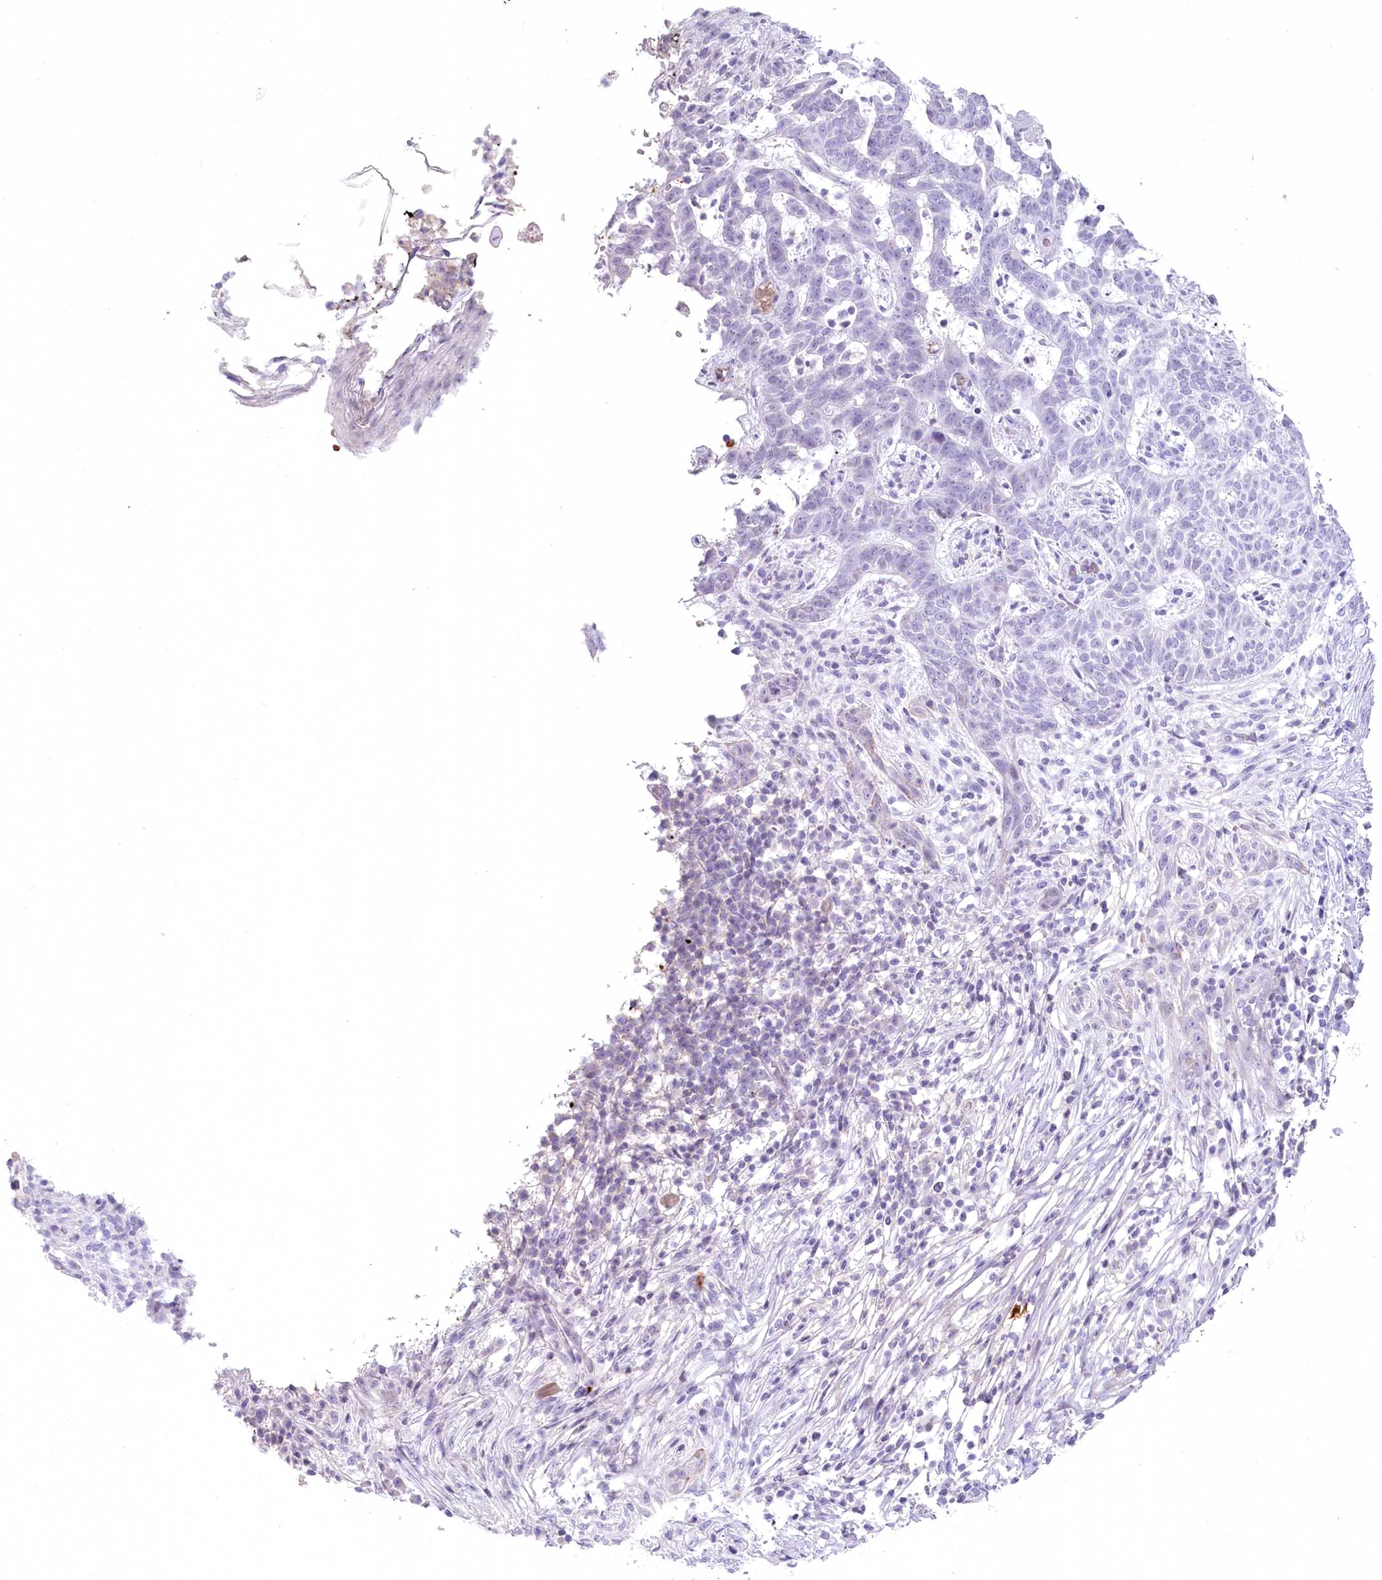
{"staining": {"intensity": "negative", "quantity": "none", "location": "none"}, "tissue": "skin cancer", "cell_type": "Tumor cells", "image_type": "cancer", "snomed": [{"axis": "morphology", "description": "Normal tissue, NOS"}, {"axis": "morphology", "description": "Basal cell carcinoma"}, {"axis": "topography", "description": "Skin"}], "caption": "There is no significant staining in tumor cells of skin cancer.", "gene": "MYOZ1", "patient": {"sex": "male", "age": 64}}